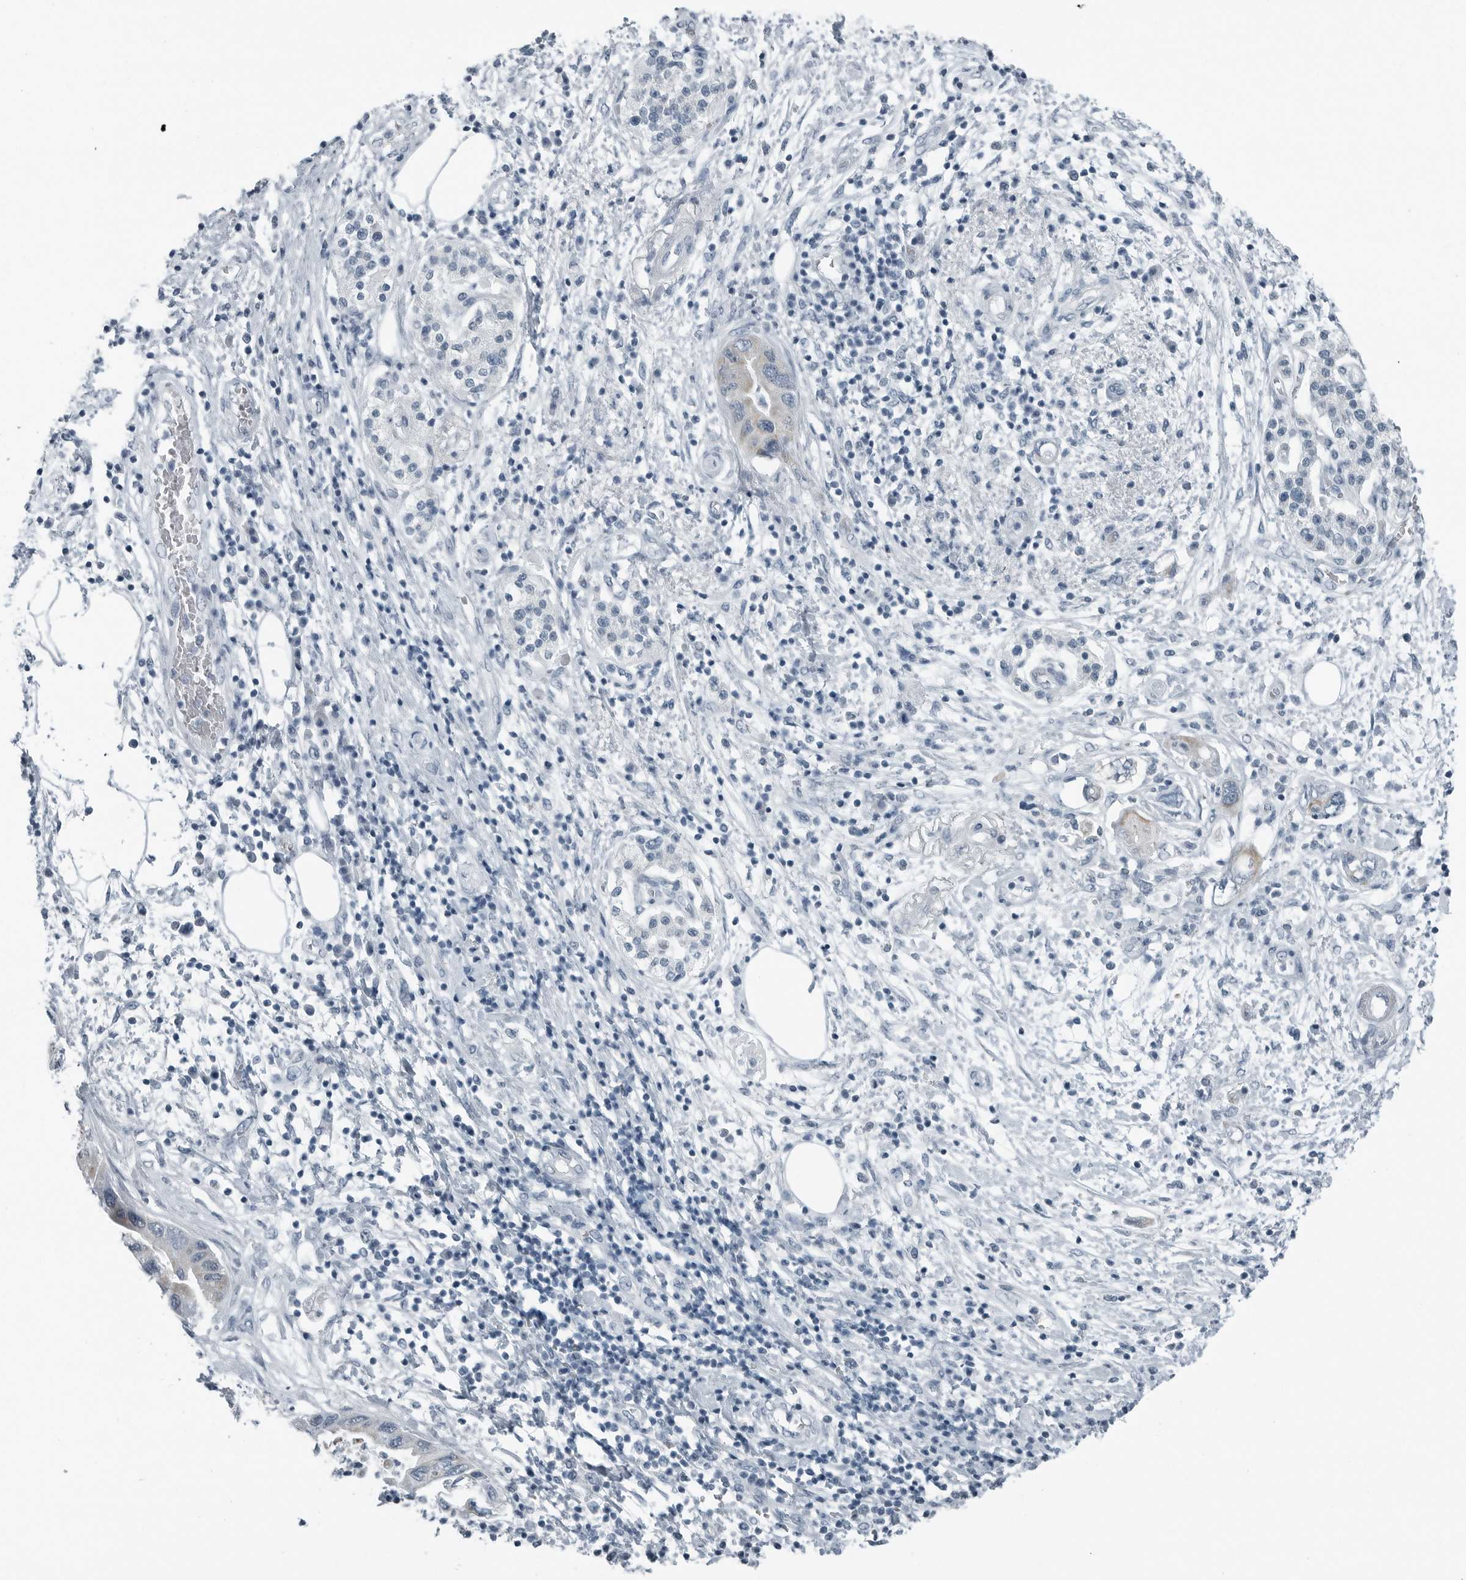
{"staining": {"intensity": "negative", "quantity": "none", "location": "none"}, "tissue": "pancreatic cancer", "cell_type": "Tumor cells", "image_type": "cancer", "snomed": [{"axis": "morphology", "description": "Adenocarcinoma, NOS"}, {"axis": "topography", "description": "Pancreas"}], "caption": "Immunohistochemical staining of pancreatic cancer (adenocarcinoma) exhibits no significant expression in tumor cells.", "gene": "ZPBP2", "patient": {"sex": "female", "age": 73}}